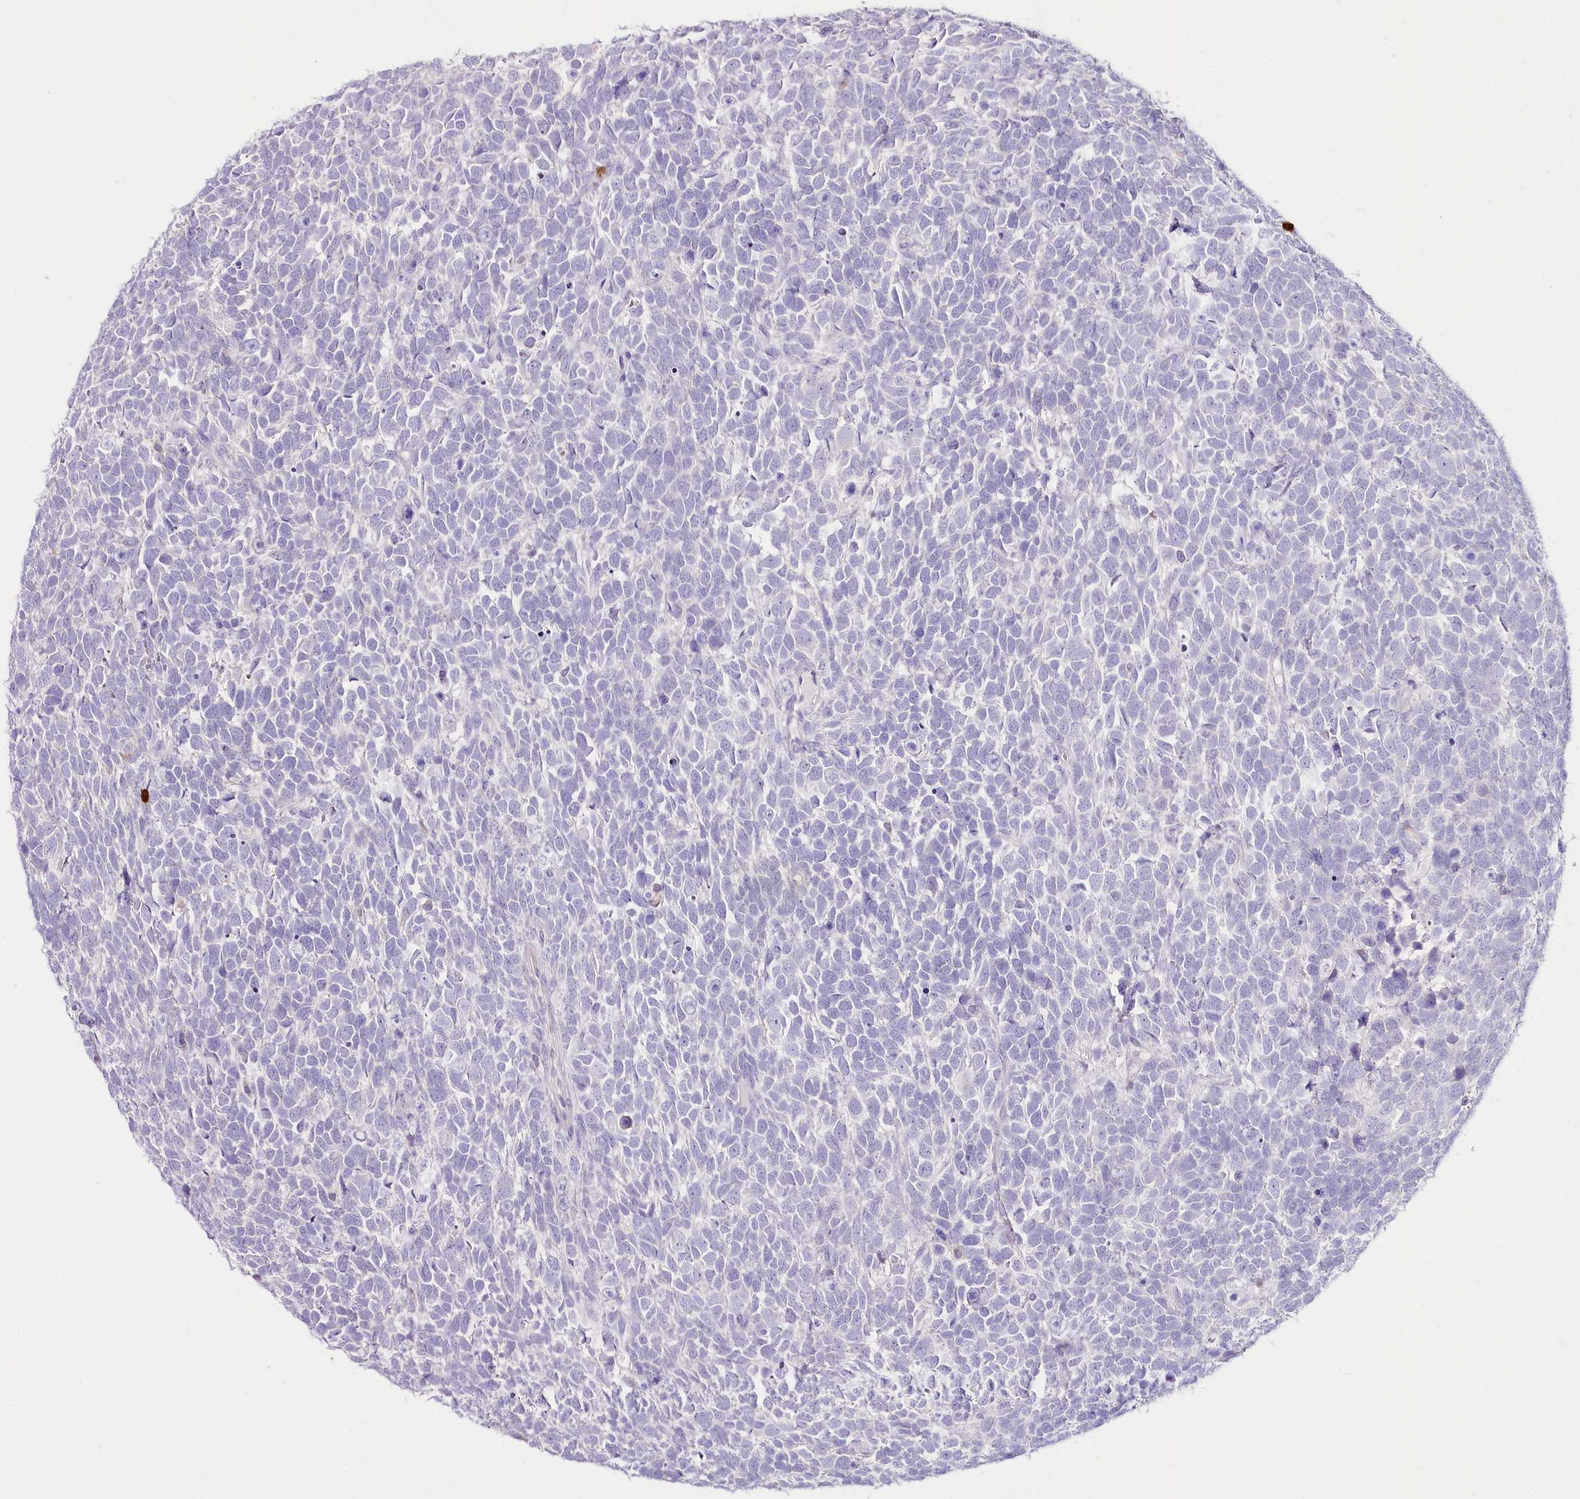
{"staining": {"intensity": "negative", "quantity": "none", "location": "none"}, "tissue": "urothelial cancer", "cell_type": "Tumor cells", "image_type": "cancer", "snomed": [{"axis": "morphology", "description": "Urothelial carcinoma, High grade"}, {"axis": "topography", "description": "Urinary bladder"}], "caption": "Photomicrograph shows no significant protein positivity in tumor cells of urothelial carcinoma (high-grade). (DAB (3,3'-diaminobenzidine) immunohistochemistry with hematoxylin counter stain).", "gene": "DPYD", "patient": {"sex": "female", "age": 82}}